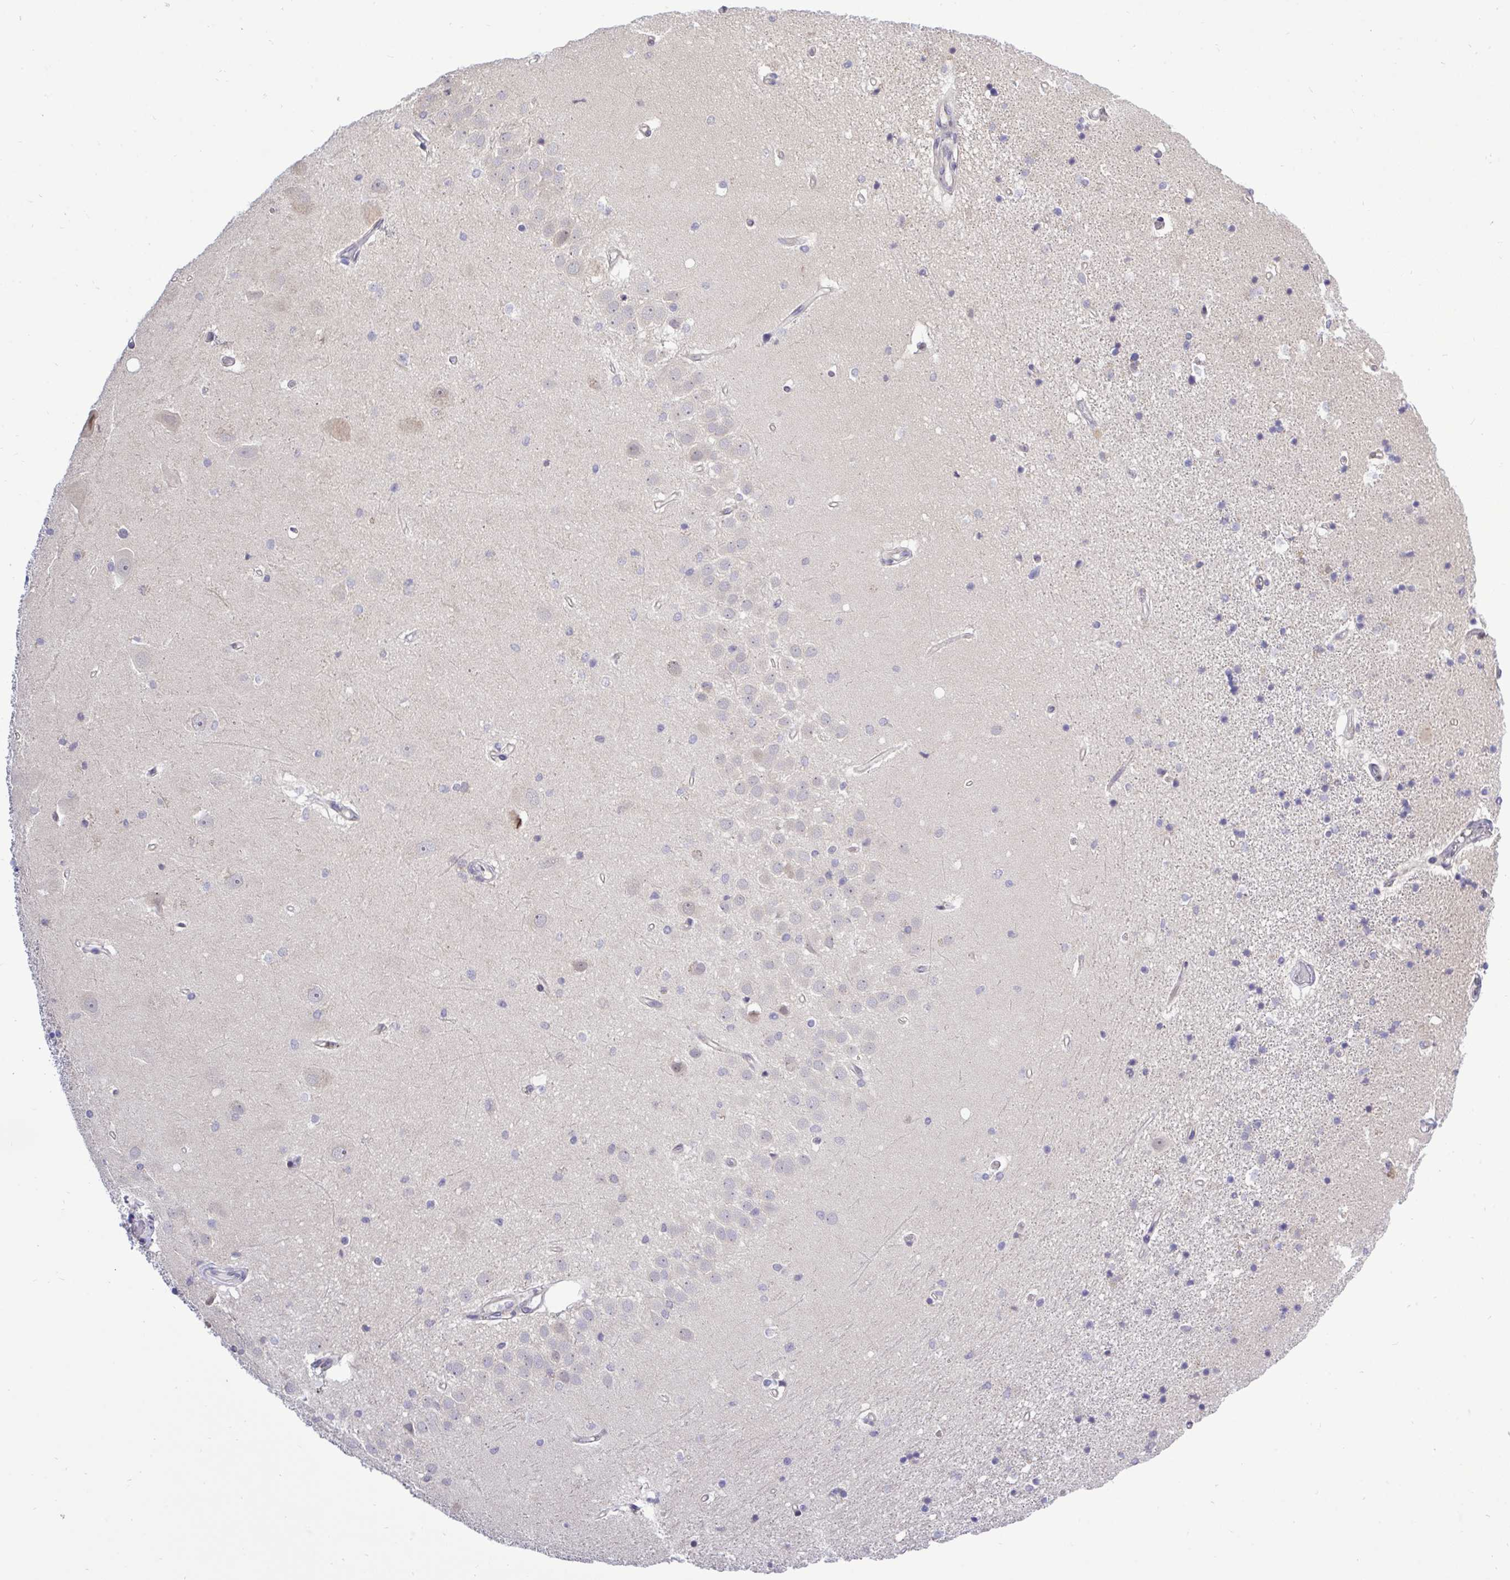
{"staining": {"intensity": "negative", "quantity": "none", "location": "none"}, "tissue": "hippocampus", "cell_type": "Glial cells", "image_type": "normal", "snomed": [{"axis": "morphology", "description": "Normal tissue, NOS"}, {"axis": "topography", "description": "Hippocampus"}], "caption": "Human hippocampus stained for a protein using IHC exhibits no staining in glial cells.", "gene": "ZNF444", "patient": {"sex": "male", "age": 63}}